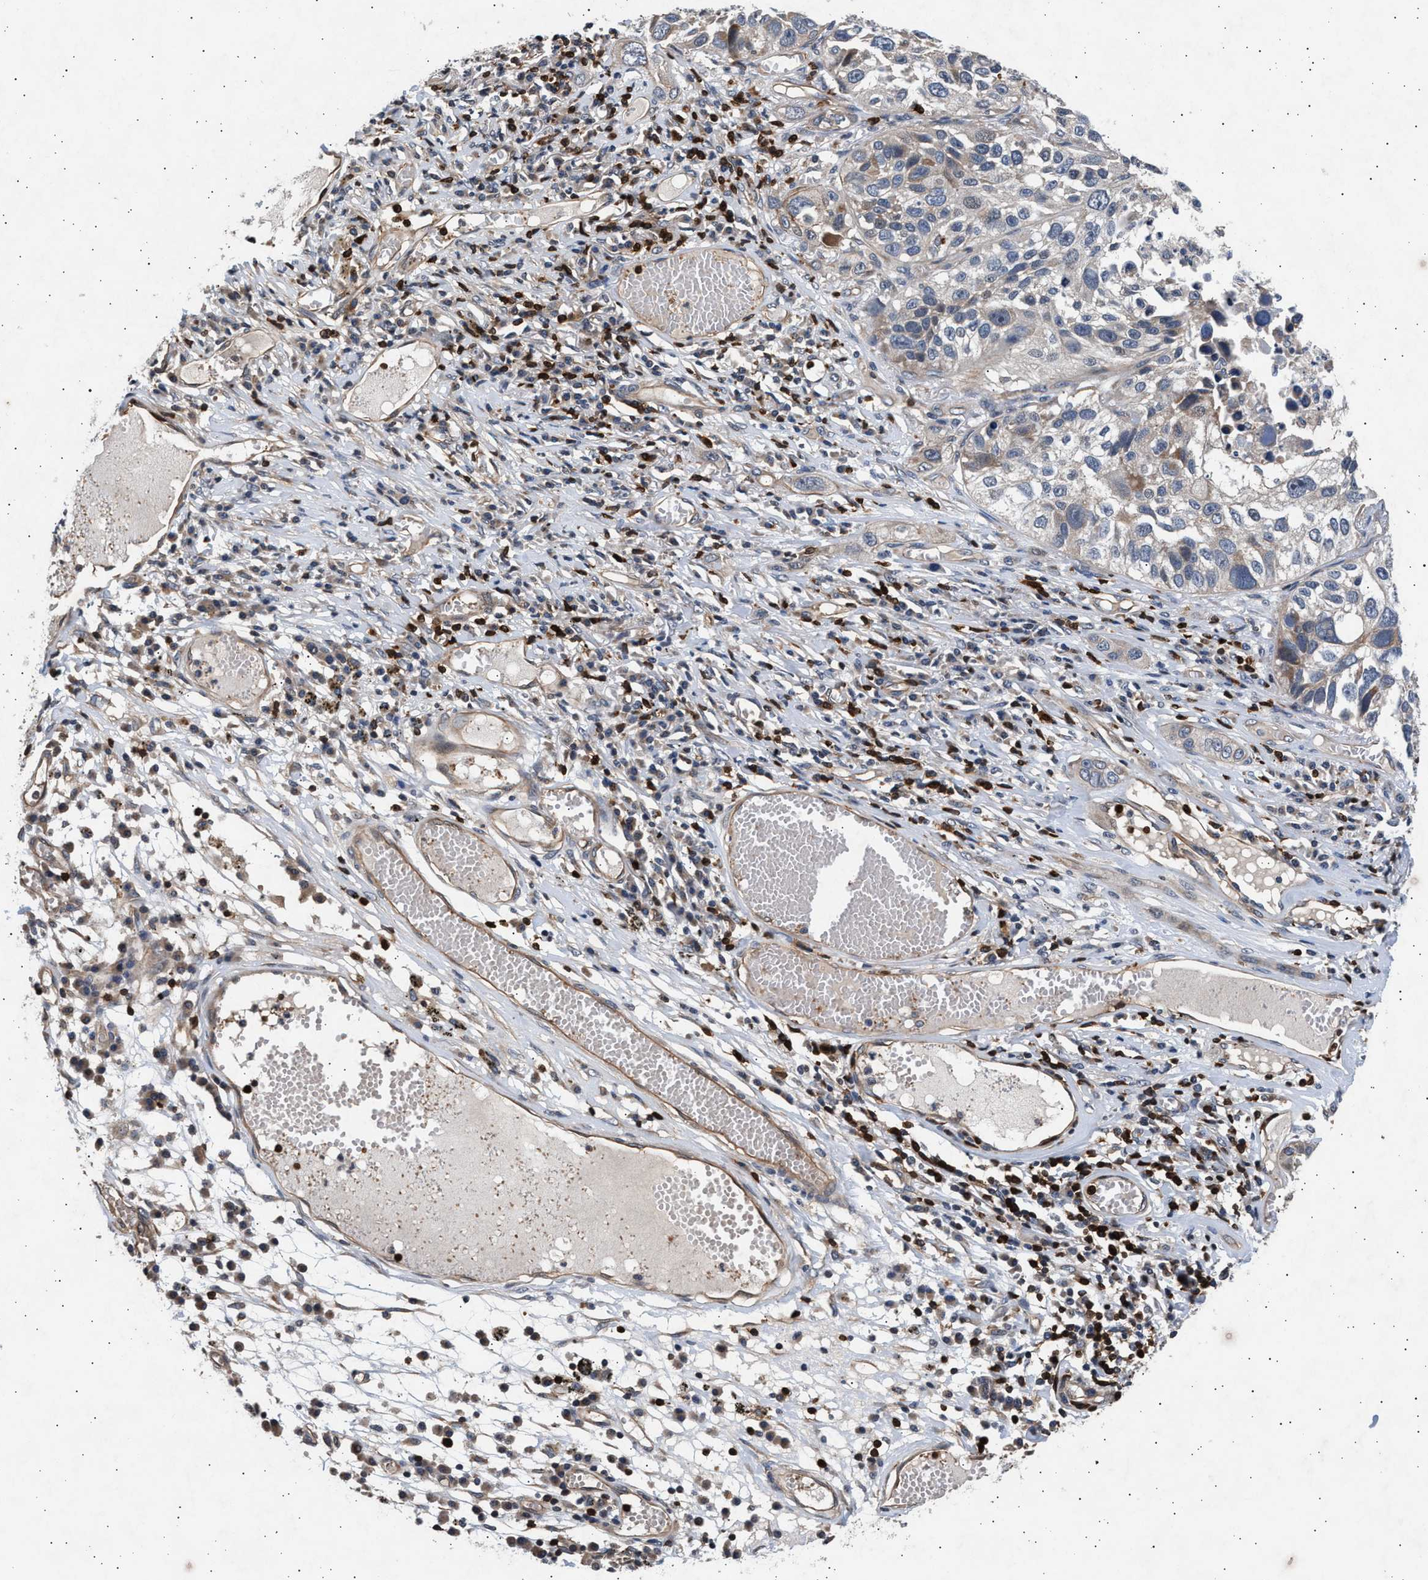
{"staining": {"intensity": "negative", "quantity": "none", "location": "none"}, "tissue": "lung cancer", "cell_type": "Tumor cells", "image_type": "cancer", "snomed": [{"axis": "morphology", "description": "Squamous cell carcinoma, NOS"}, {"axis": "topography", "description": "Lung"}], "caption": "Photomicrograph shows no protein staining in tumor cells of lung squamous cell carcinoma tissue.", "gene": "GRAP2", "patient": {"sex": "male", "age": 71}}